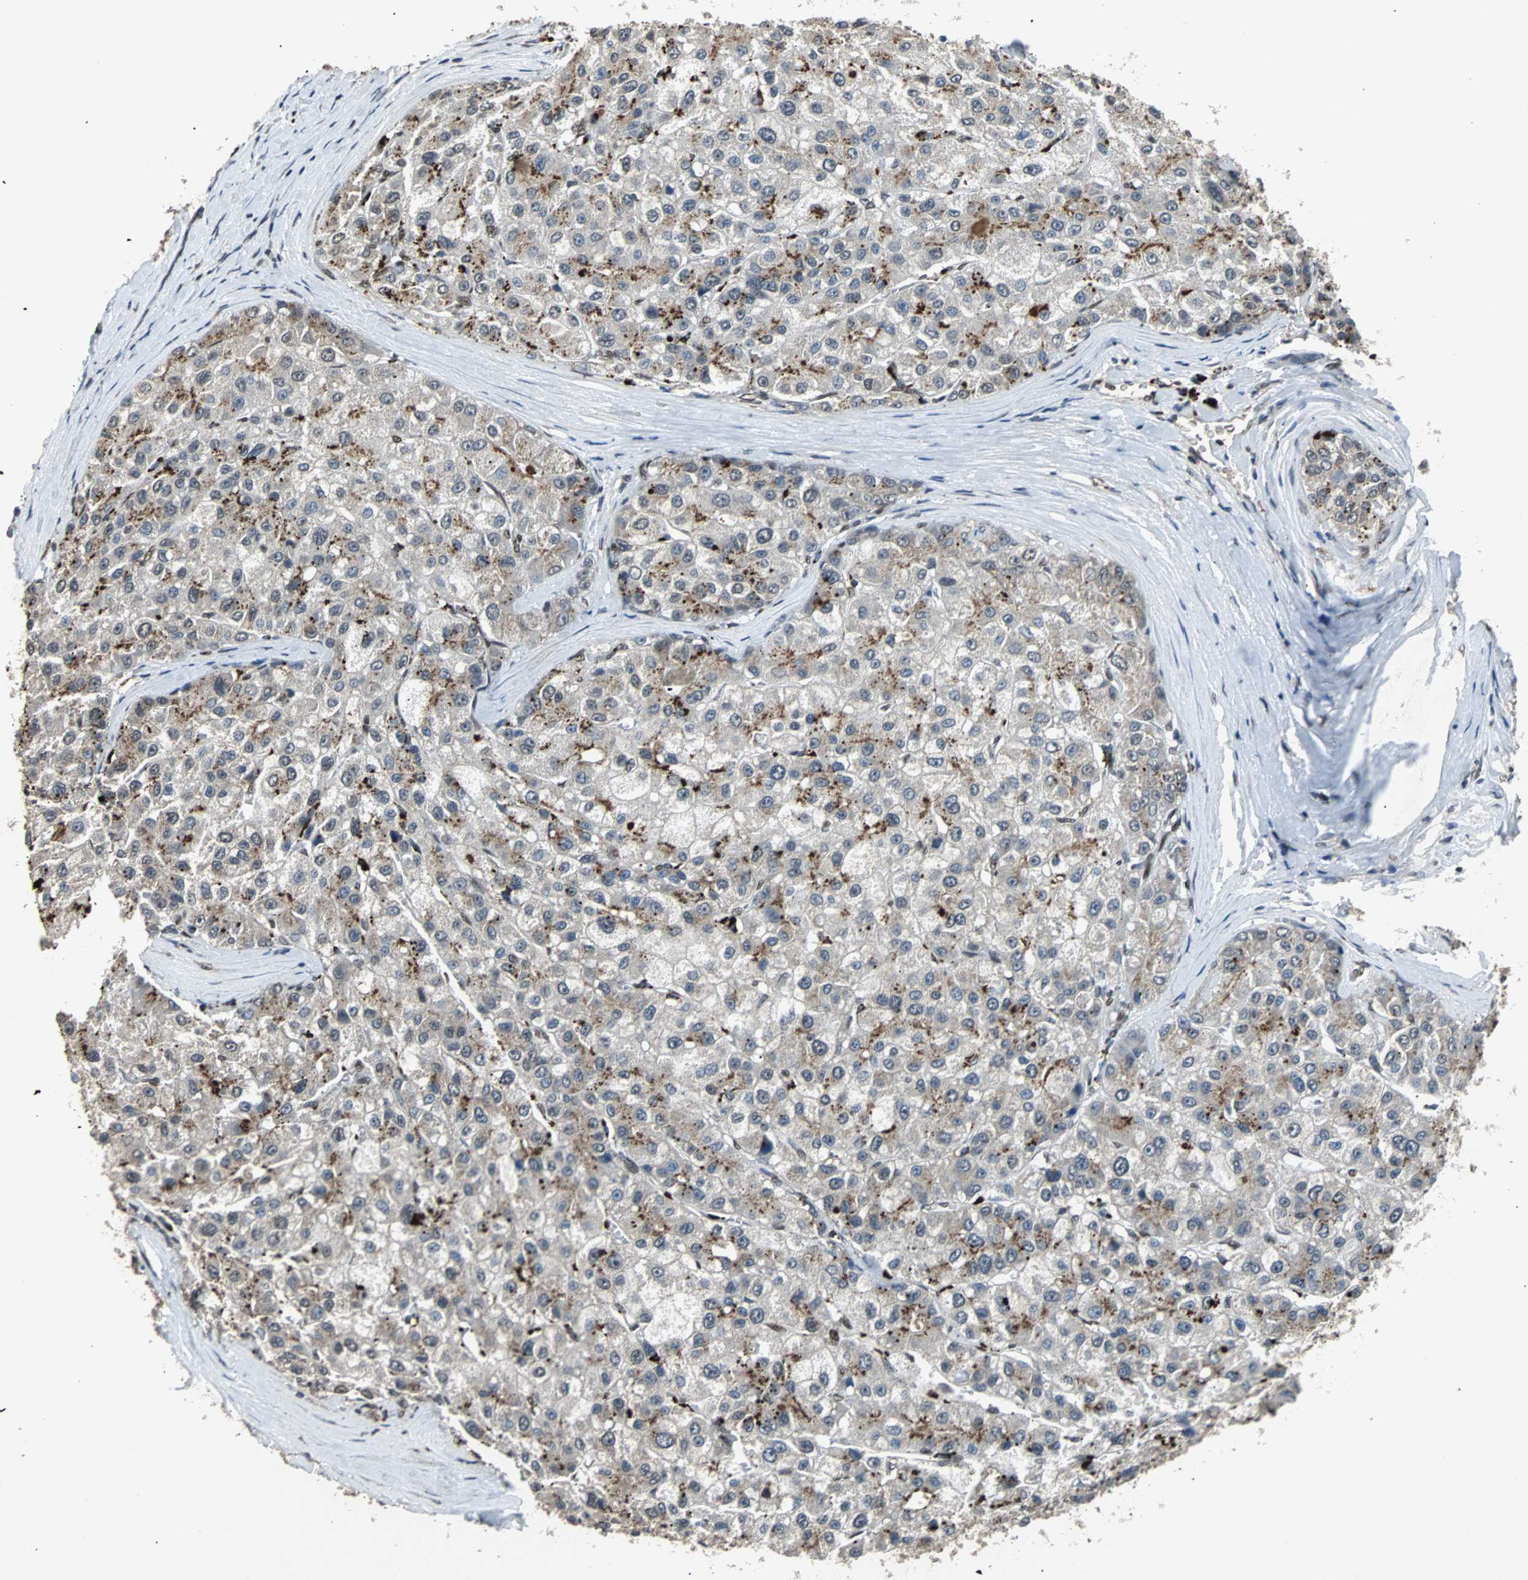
{"staining": {"intensity": "moderate", "quantity": "25%-75%", "location": "cytoplasmic/membranous"}, "tissue": "liver cancer", "cell_type": "Tumor cells", "image_type": "cancer", "snomed": [{"axis": "morphology", "description": "Carcinoma, Hepatocellular, NOS"}, {"axis": "topography", "description": "Liver"}], "caption": "Liver cancer (hepatocellular carcinoma) stained with a brown dye exhibits moderate cytoplasmic/membranous positive staining in about 25%-75% of tumor cells.", "gene": "PHC1", "patient": {"sex": "male", "age": 80}}